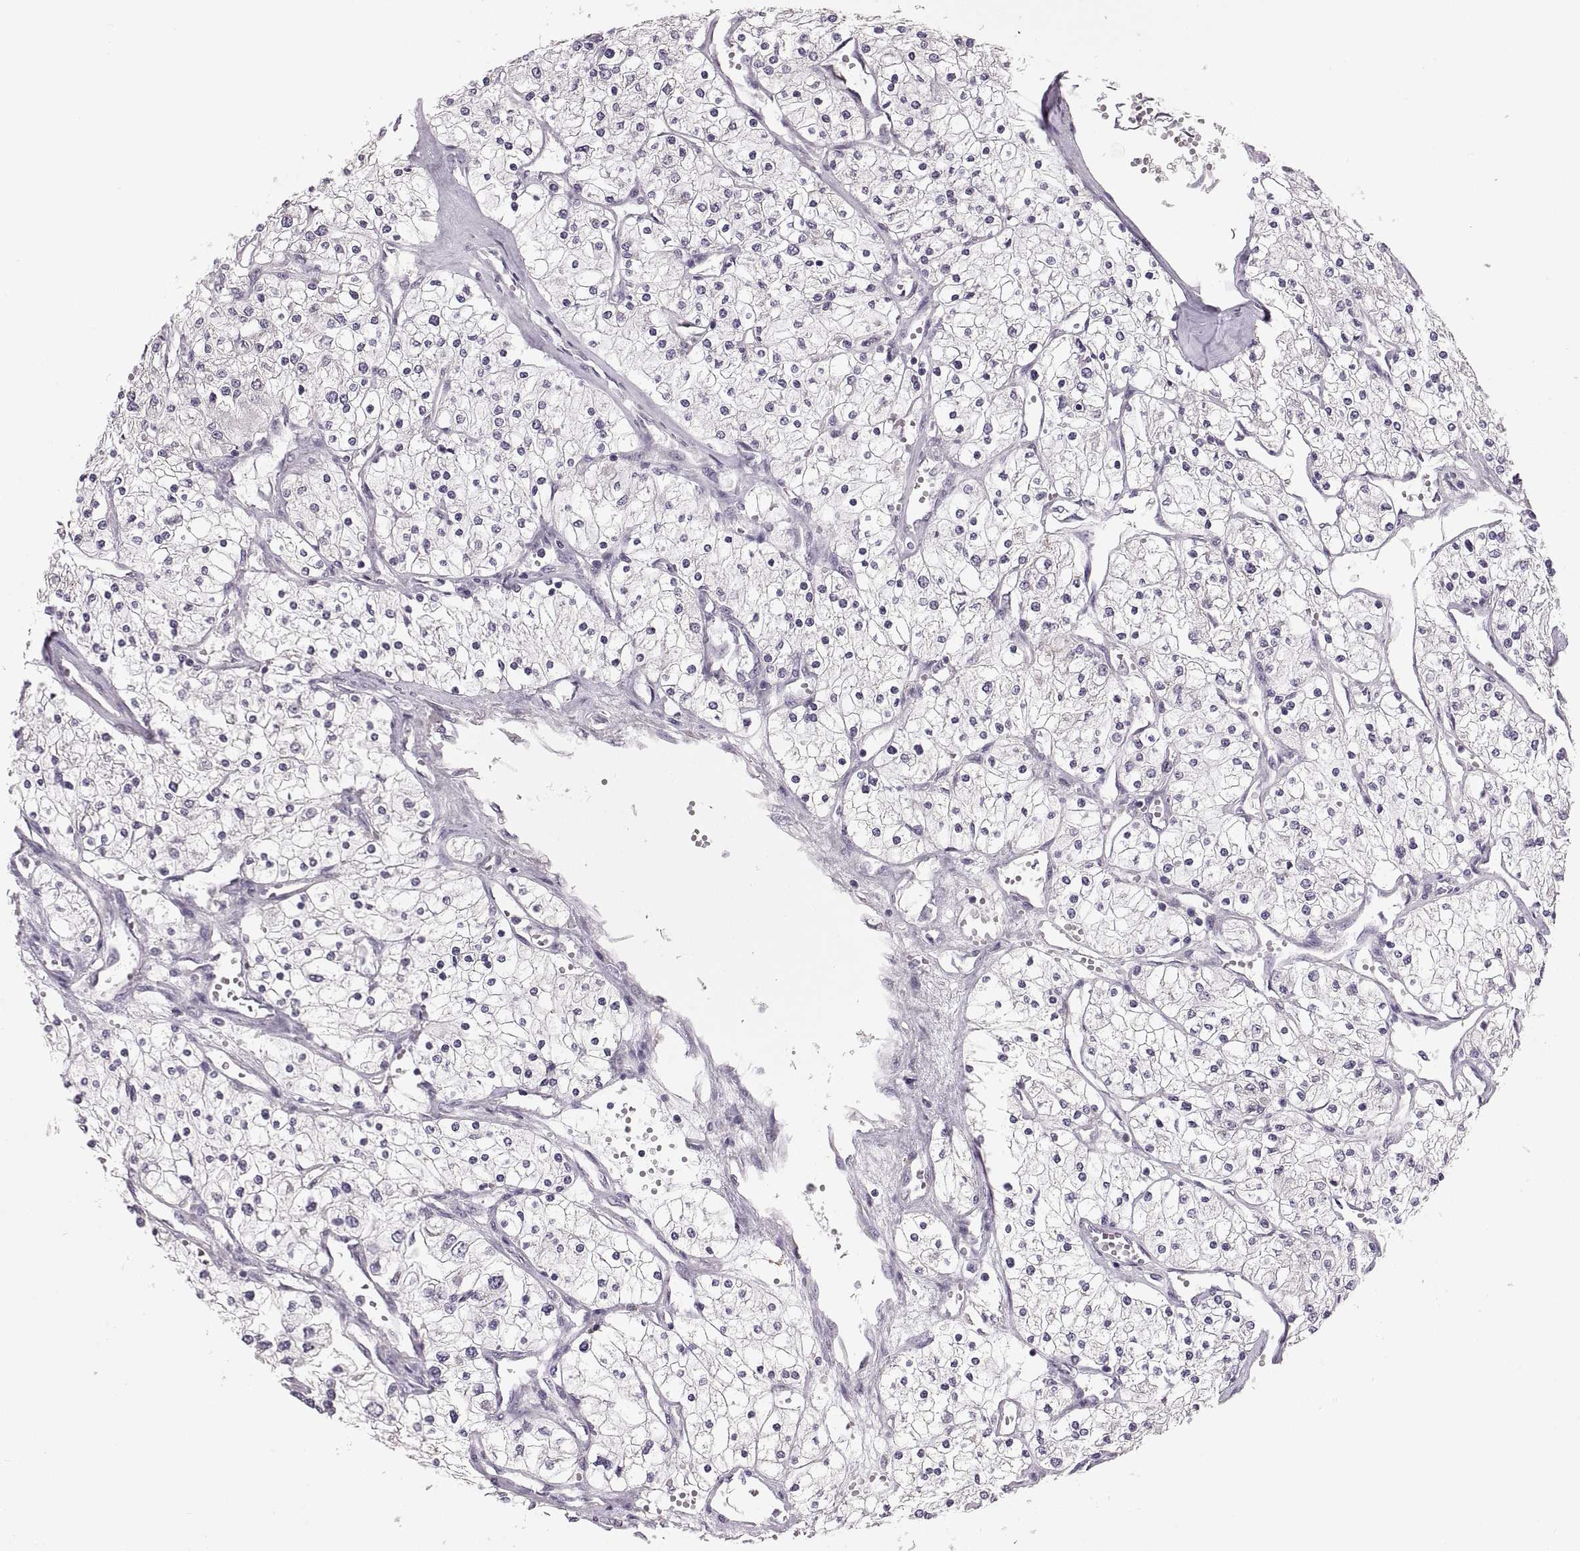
{"staining": {"intensity": "negative", "quantity": "none", "location": "none"}, "tissue": "renal cancer", "cell_type": "Tumor cells", "image_type": "cancer", "snomed": [{"axis": "morphology", "description": "Adenocarcinoma, NOS"}, {"axis": "topography", "description": "Kidney"}], "caption": "Immunohistochemistry (IHC) of renal adenocarcinoma displays no staining in tumor cells. (DAB (3,3'-diaminobenzidine) immunohistochemistry (IHC), high magnification).", "gene": "ADH6", "patient": {"sex": "male", "age": 80}}